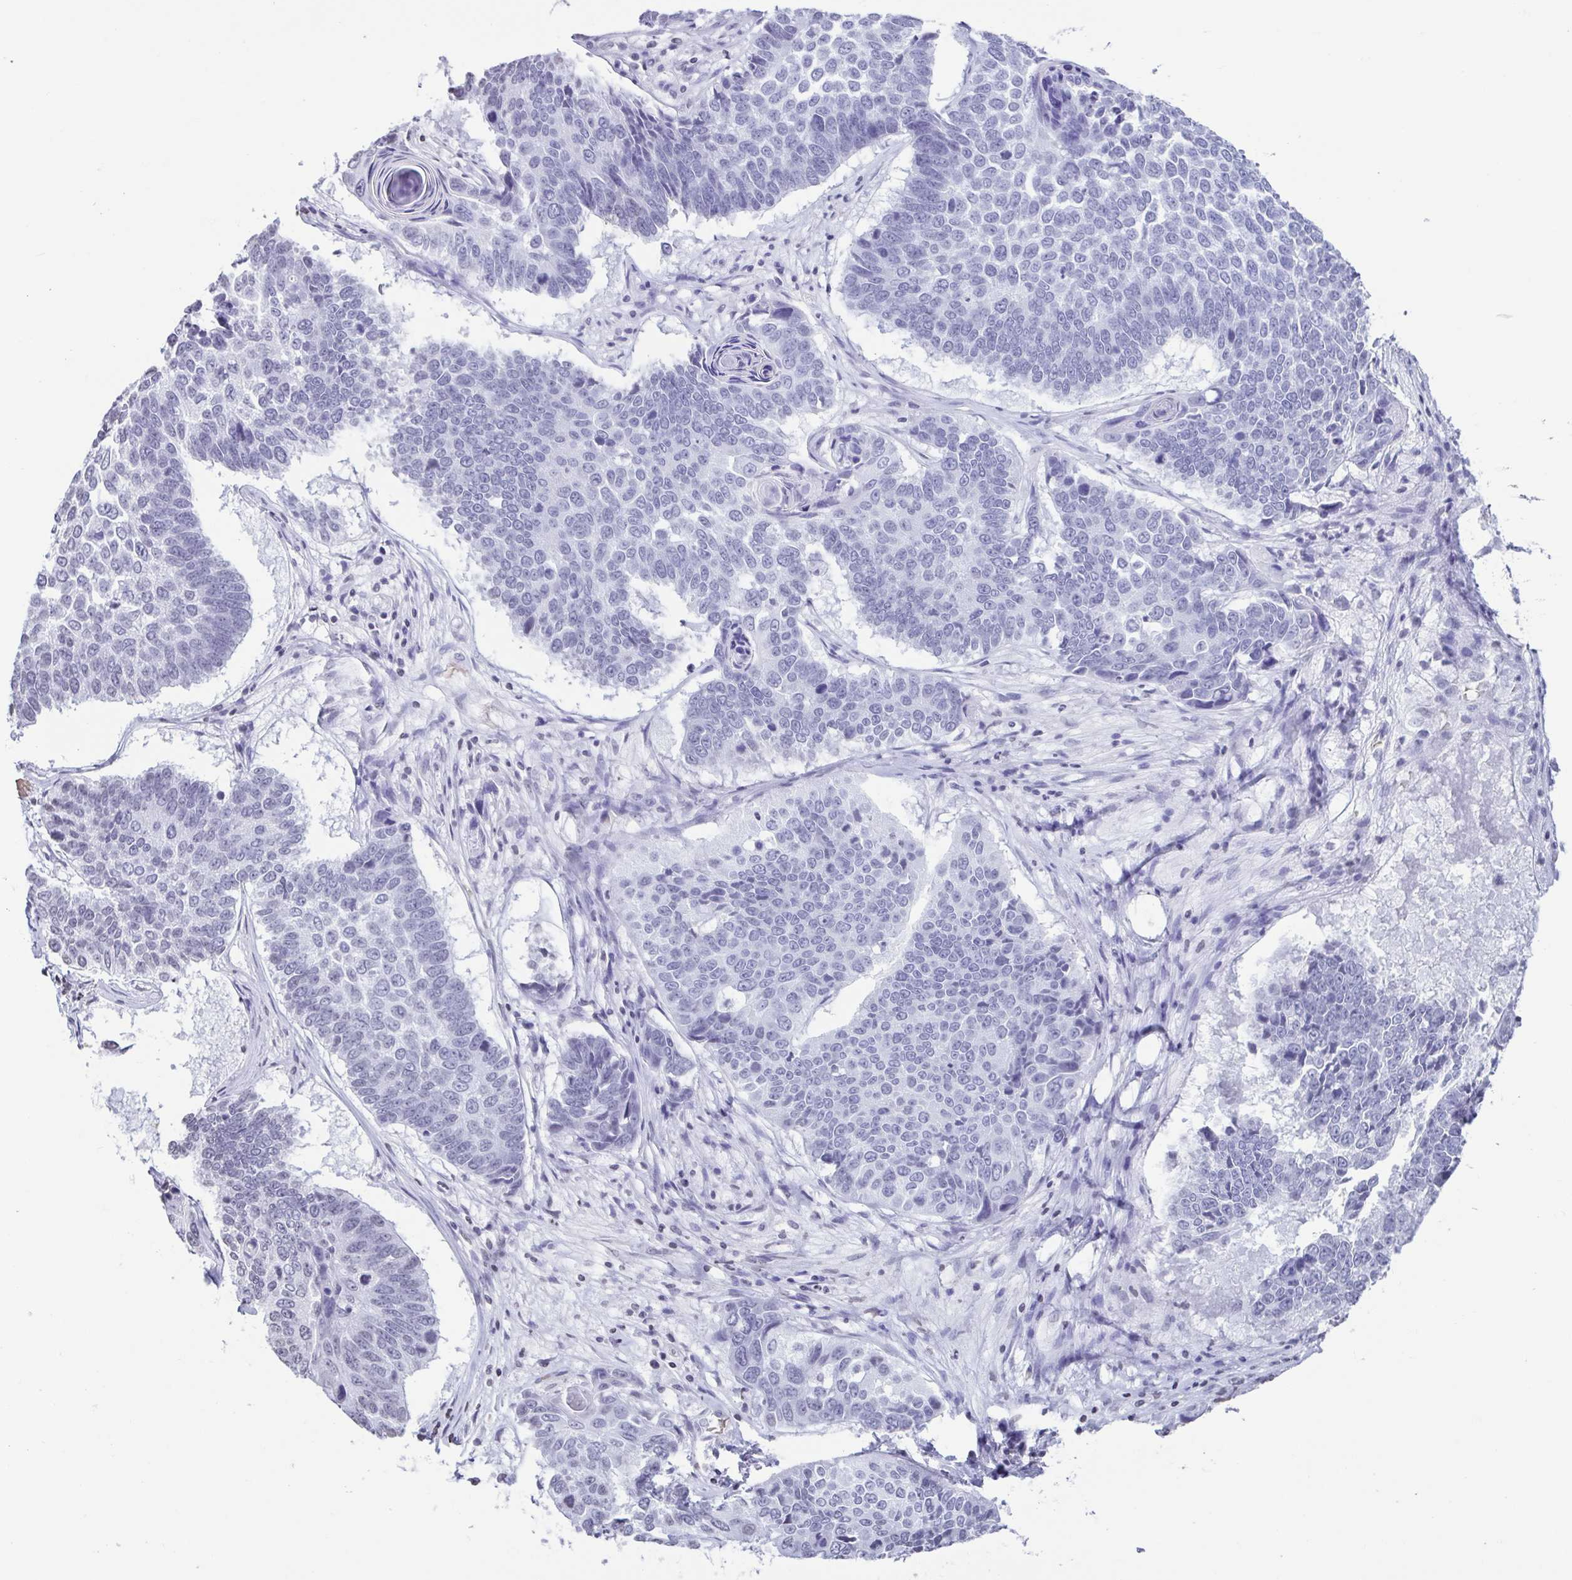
{"staining": {"intensity": "negative", "quantity": "none", "location": "none"}, "tissue": "lung cancer", "cell_type": "Tumor cells", "image_type": "cancer", "snomed": [{"axis": "morphology", "description": "Squamous cell carcinoma, NOS"}, {"axis": "topography", "description": "Lung"}], "caption": "Histopathology image shows no significant protein expression in tumor cells of lung squamous cell carcinoma. (DAB (3,3'-diaminobenzidine) immunohistochemistry, high magnification).", "gene": "VCY1B", "patient": {"sex": "male", "age": 73}}